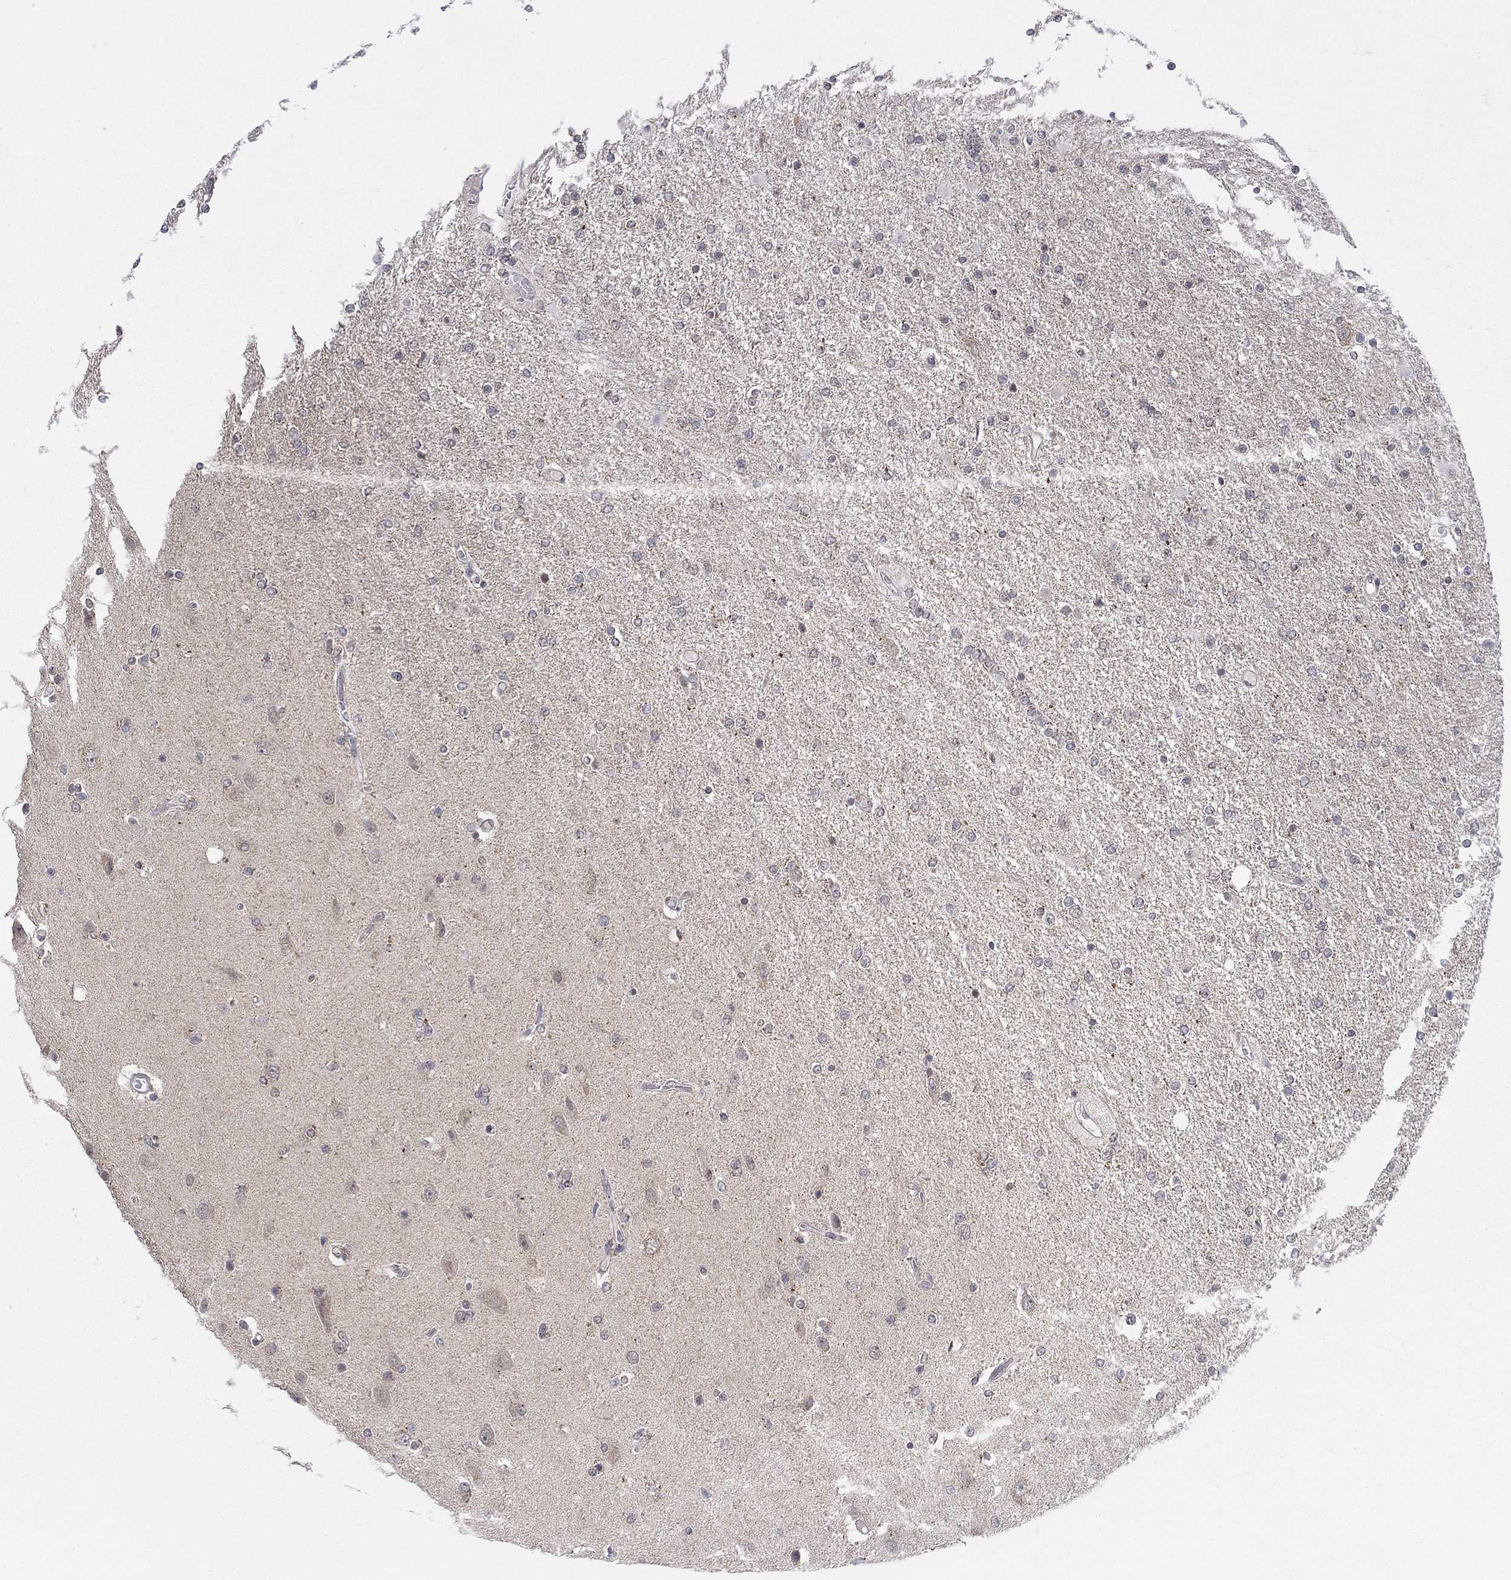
{"staining": {"intensity": "moderate", "quantity": "<25%", "location": "cytoplasmic/membranous"}, "tissue": "glioma", "cell_type": "Tumor cells", "image_type": "cancer", "snomed": [{"axis": "morphology", "description": "Glioma, malignant, High grade"}, {"axis": "topography", "description": "Cerebral cortex"}], "caption": "Immunohistochemistry (IHC) histopathology image of malignant high-grade glioma stained for a protein (brown), which shows low levels of moderate cytoplasmic/membranous expression in approximately <25% of tumor cells.", "gene": "SH3RF1", "patient": {"sex": "male", "age": 70}}